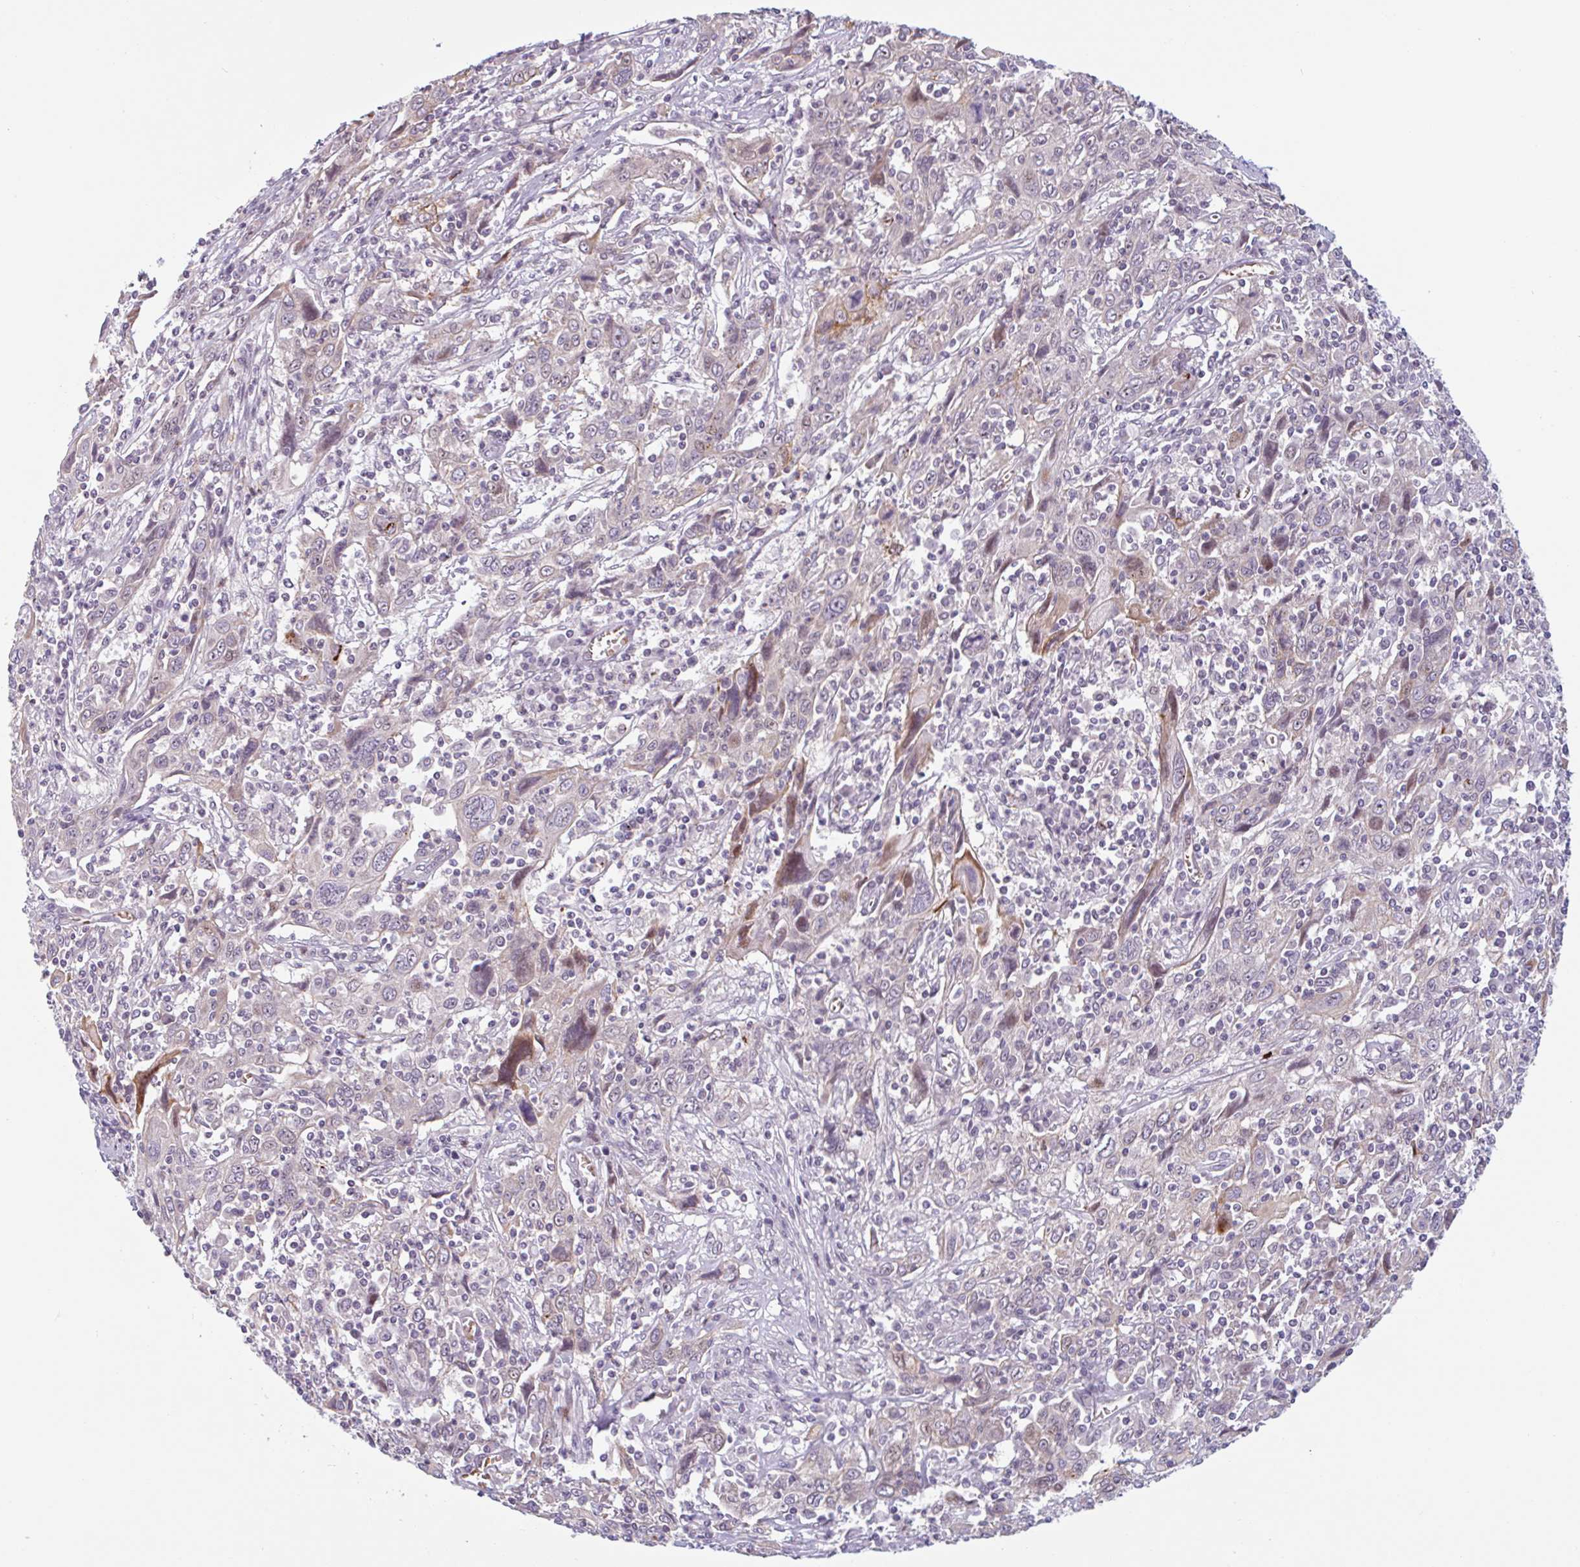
{"staining": {"intensity": "weak", "quantity": "<25%", "location": "cytoplasmic/membranous"}, "tissue": "cervical cancer", "cell_type": "Tumor cells", "image_type": "cancer", "snomed": [{"axis": "morphology", "description": "Squamous cell carcinoma, NOS"}, {"axis": "topography", "description": "Cervix"}], "caption": "Immunohistochemical staining of cervical cancer (squamous cell carcinoma) exhibits no significant staining in tumor cells.", "gene": "TMEM119", "patient": {"sex": "female", "age": 46}}